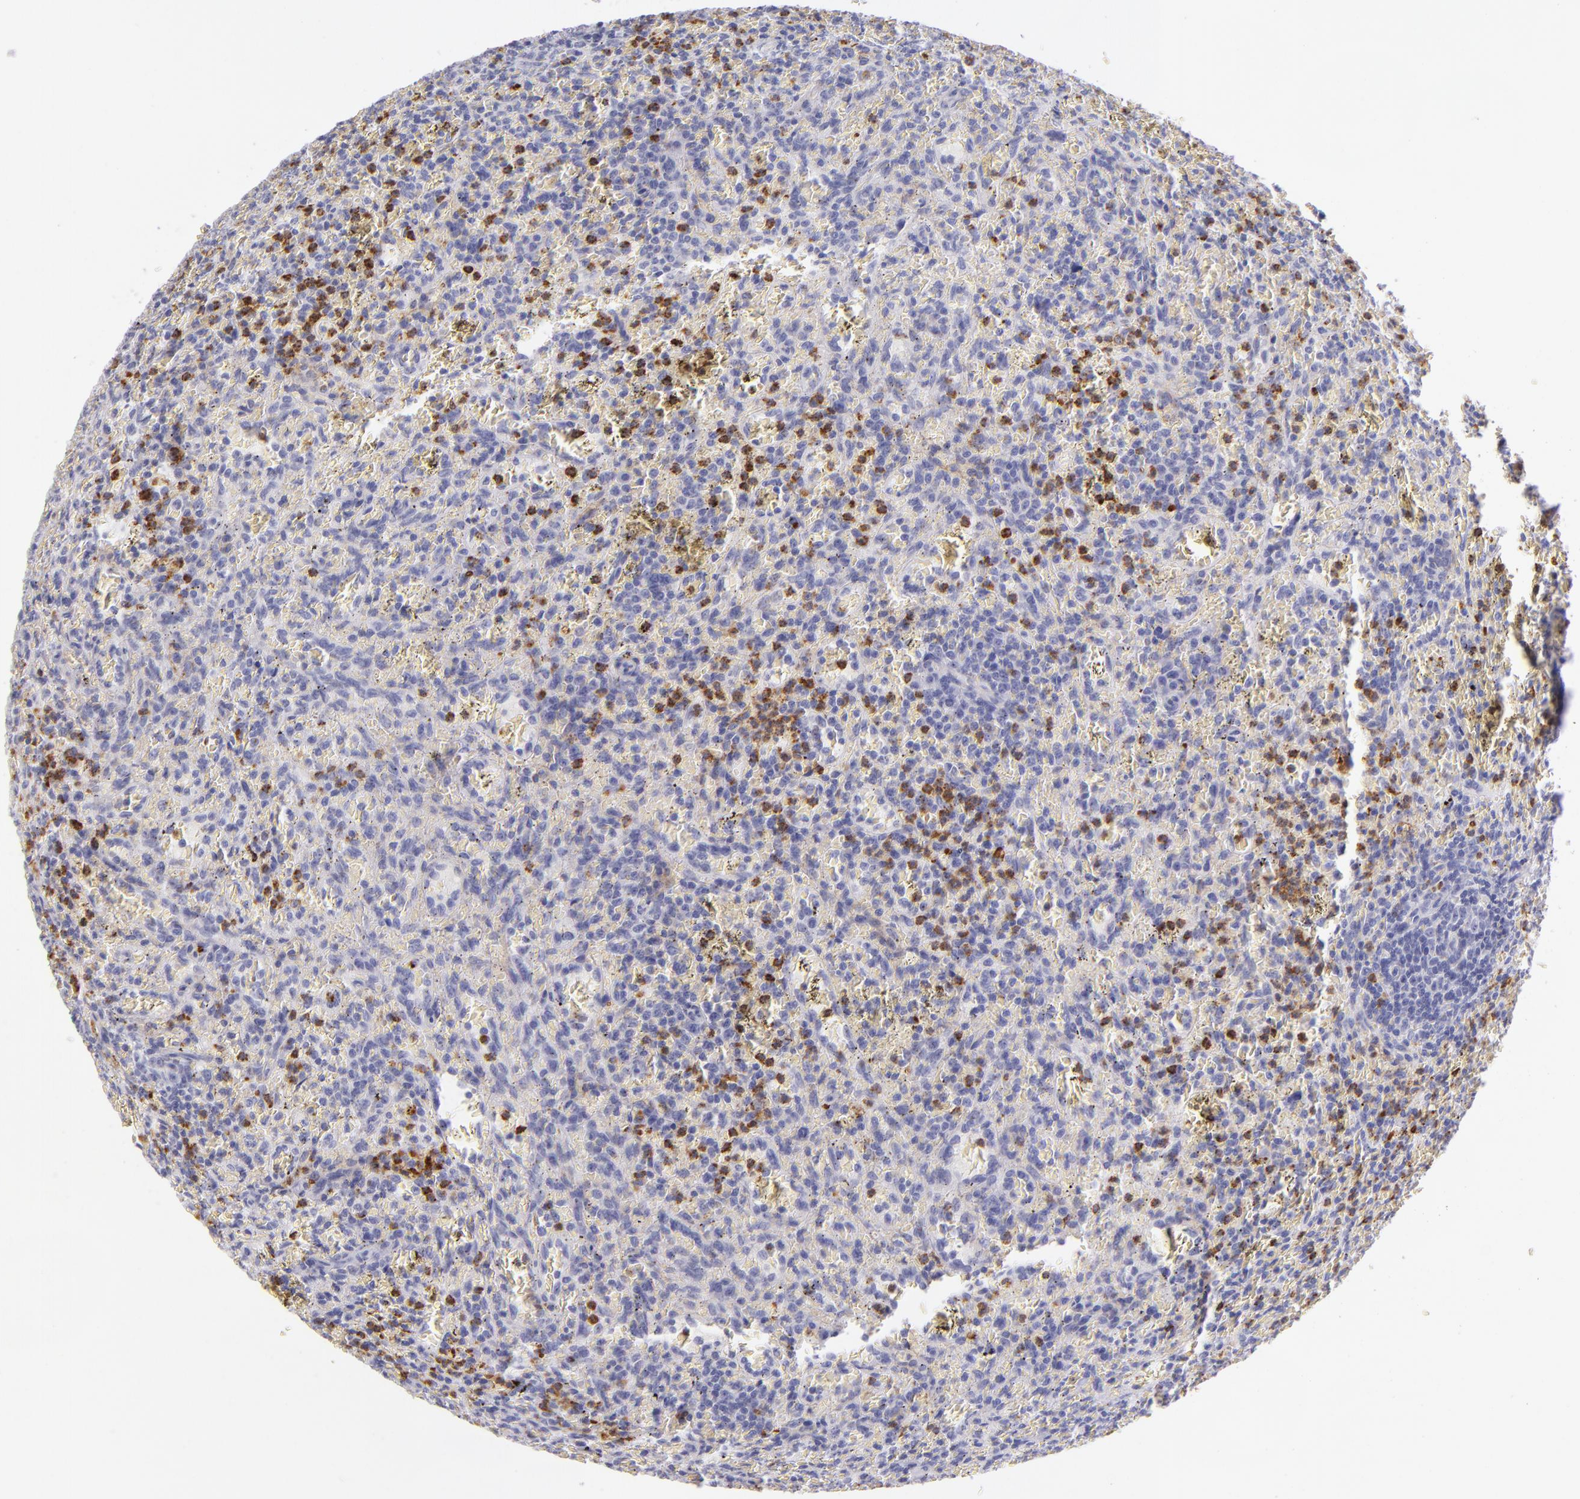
{"staining": {"intensity": "negative", "quantity": "none", "location": "none"}, "tissue": "lymphoma", "cell_type": "Tumor cells", "image_type": "cancer", "snomed": [{"axis": "morphology", "description": "Malignant lymphoma, non-Hodgkin's type, Low grade"}, {"axis": "topography", "description": "Spleen"}], "caption": "An immunohistochemistry (IHC) histopathology image of low-grade malignant lymphoma, non-Hodgkin's type is shown. There is no staining in tumor cells of low-grade malignant lymphoma, non-Hodgkin's type.", "gene": "CDH3", "patient": {"sex": "female", "age": 64}}